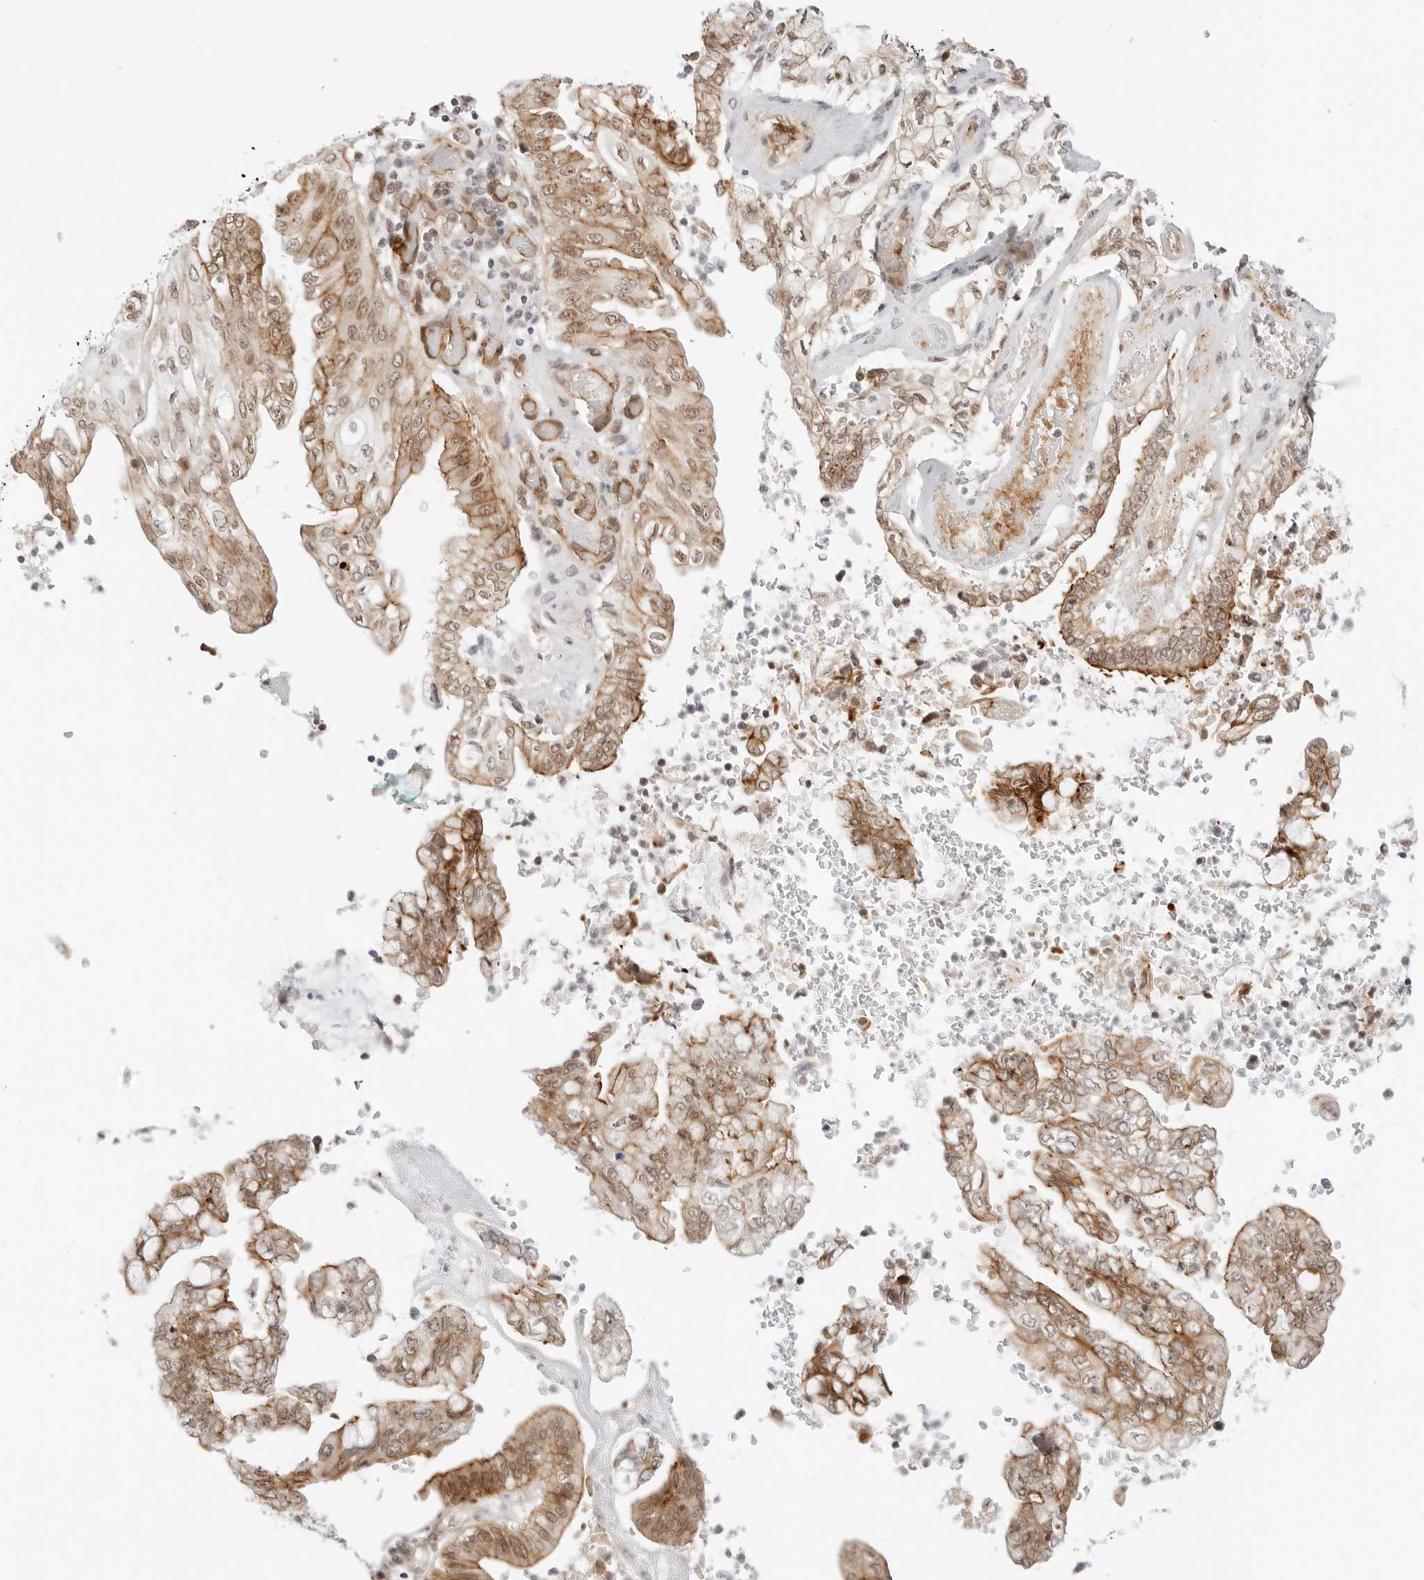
{"staining": {"intensity": "moderate", "quantity": ">75%", "location": "cytoplasmic/membranous,nuclear"}, "tissue": "pancreatic cancer", "cell_type": "Tumor cells", "image_type": "cancer", "snomed": [{"axis": "morphology", "description": "Adenocarcinoma, NOS"}, {"axis": "topography", "description": "Pancreas"}], "caption": "An immunohistochemistry micrograph of tumor tissue is shown. Protein staining in brown highlights moderate cytoplasmic/membranous and nuclear positivity in adenocarcinoma (pancreatic) within tumor cells. Nuclei are stained in blue.", "gene": "ZNF613", "patient": {"sex": "female", "age": 73}}